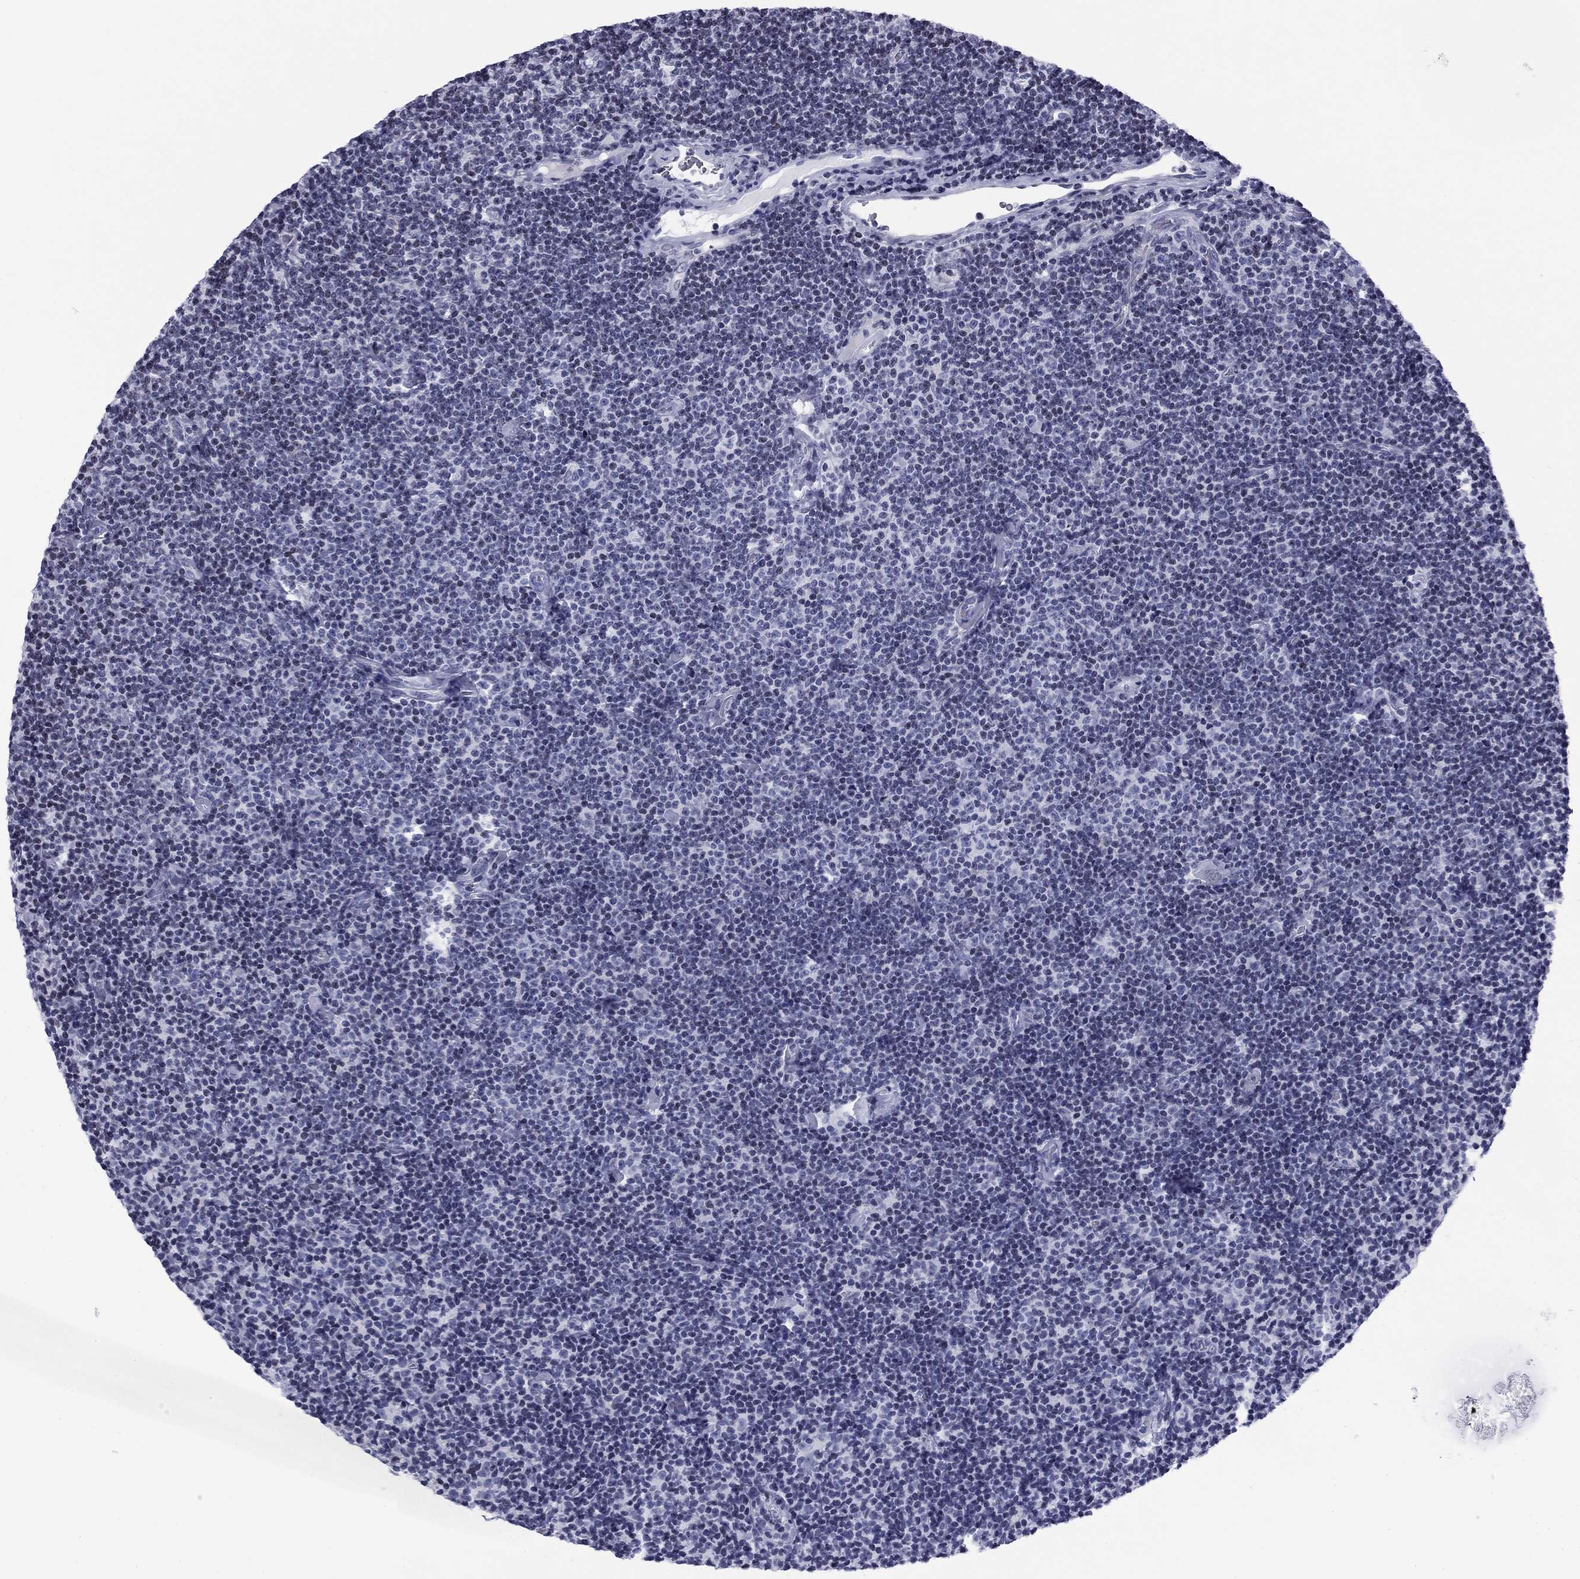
{"staining": {"intensity": "negative", "quantity": "none", "location": "none"}, "tissue": "lymphoma", "cell_type": "Tumor cells", "image_type": "cancer", "snomed": [{"axis": "morphology", "description": "Malignant lymphoma, non-Hodgkin's type, Low grade"}, {"axis": "topography", "description": "Lymph node"}], "caption": "Immunohistochemistry image of neoplastic tissue: human malignant lymphoma, non-Hodgkin's type (low-grade) stained with DAB (3,3'-diaminobenzidine) shows no significant protein positivity in tumor cells.", "gene": "CCDC144A", "patient": {"sex": "male", "age": 81}}